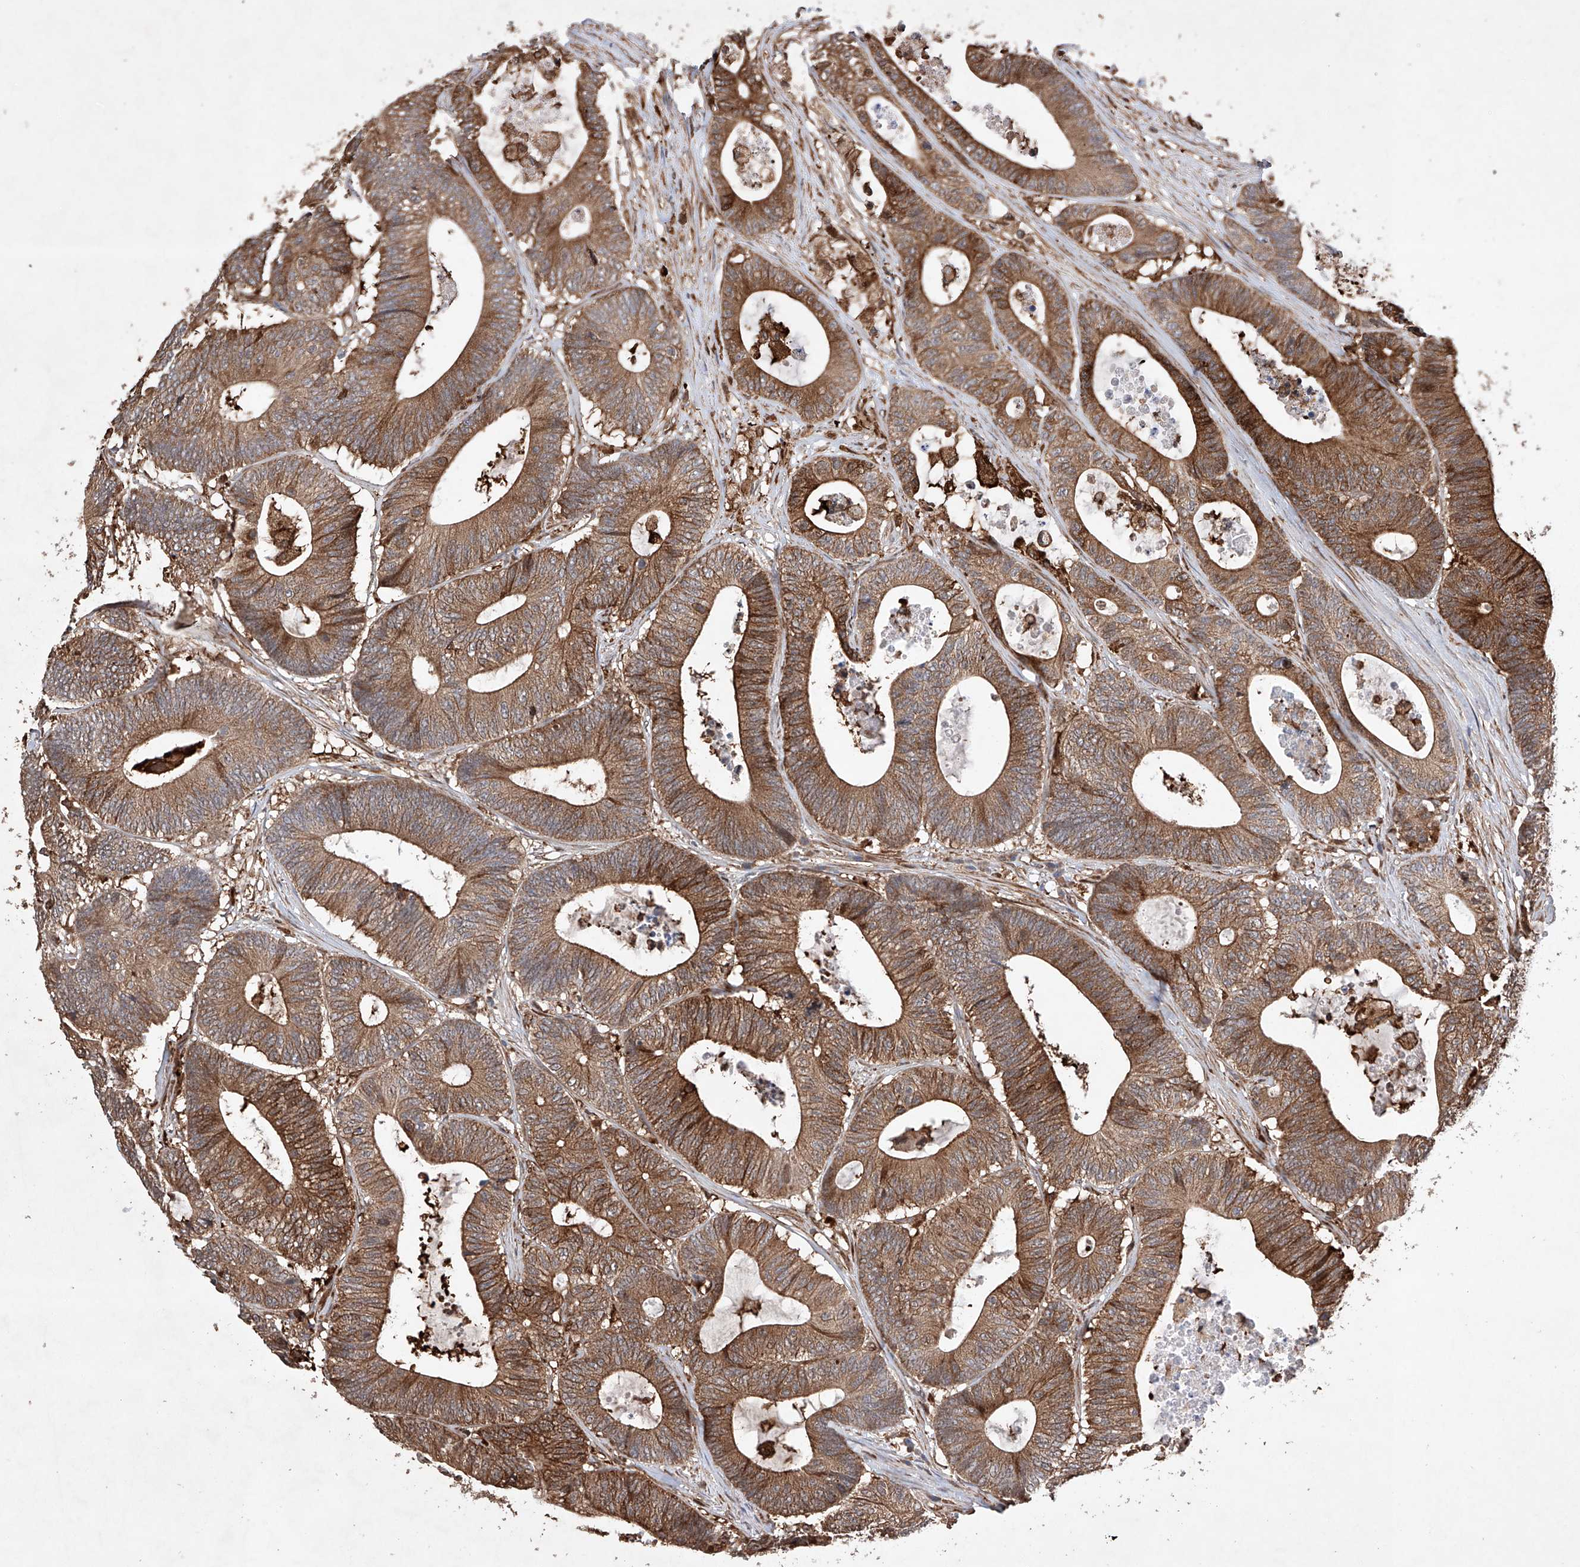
{"staining": {"intensity": "strong", "quantity": ">75%", "location": "cytoplasmic/membranous"}, "tissue": "colorectal cancer", "cell_type": "Tumor cells", "image_type": "cancer", "snomed": [{"axis": "morphology", "description": "Adenocarcinoma, NOS"}, {"axis": "topography", "description": "Colon"}], "caption": "Colorectal cancer (adenocarcinoma) was stained to show a protein in brown. There is high levels of strong cytoplasmic/membranous positivity in about >75% of tumor cells.", "gene": "TIMM23", "patient": {"sex": "female", "age": 84}}